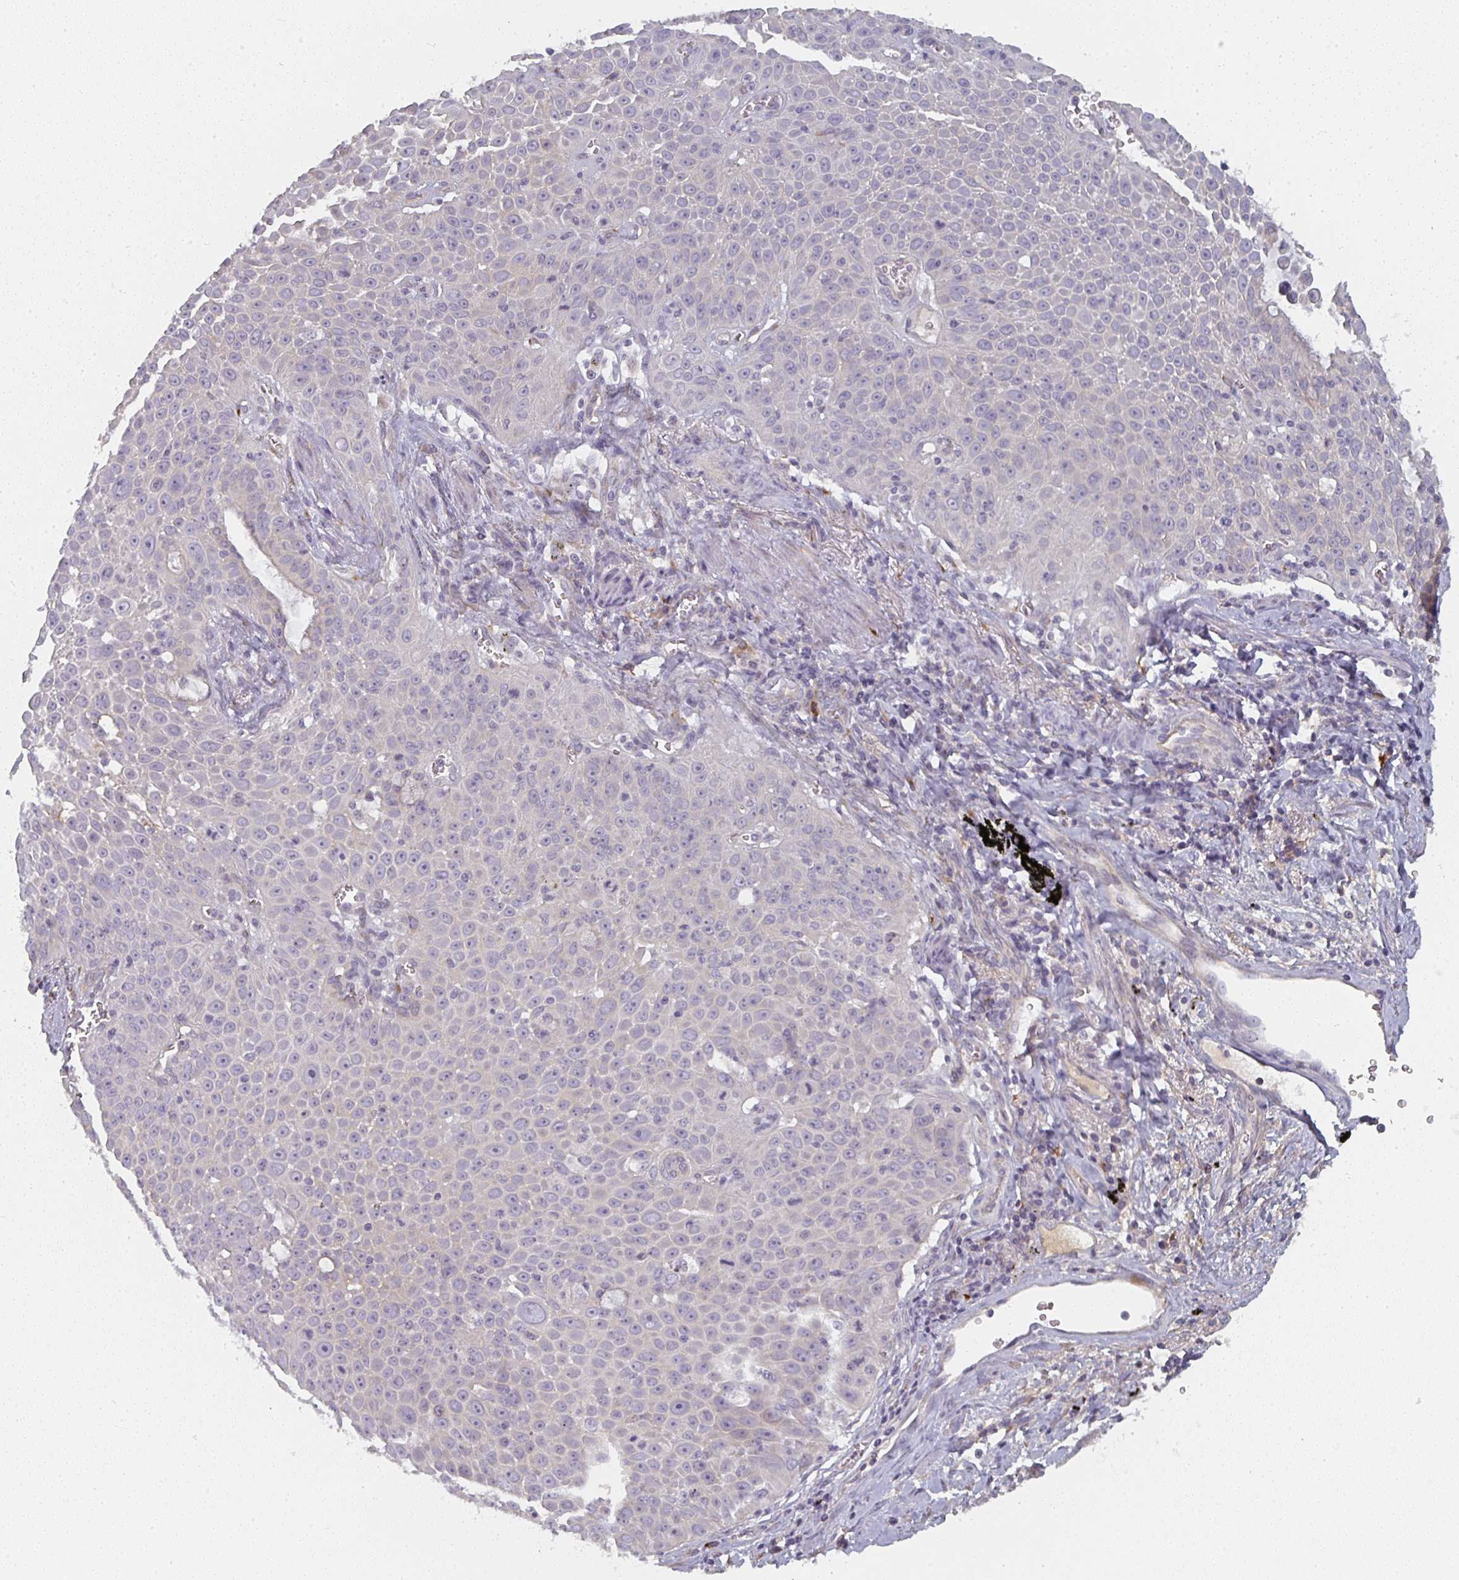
{"staining": {"intensity": "negative", "quantity": "none", "location": "none"}, "tissue": "lung cancer", "cell_type": "Tumor cells", "image_type": "cancer", "snomed": [{"axis": "morphology", "description": "Squamous cell carcinoma, NOS"}, {"axis": "morphology", "description": "Squamous cell carcinoma, metastatic, NOS"}, {"axis": "topography", "description": "Lymph node"}, {"axis": "topography", "description": "Lung"}], "caption": "This is an immunohistochemistry (IHC) micrograph of lung cancer. There is no positivity in tumor cells.", "gene": "CTHRC1", "patient": {"sex": "female", "age": 62}}